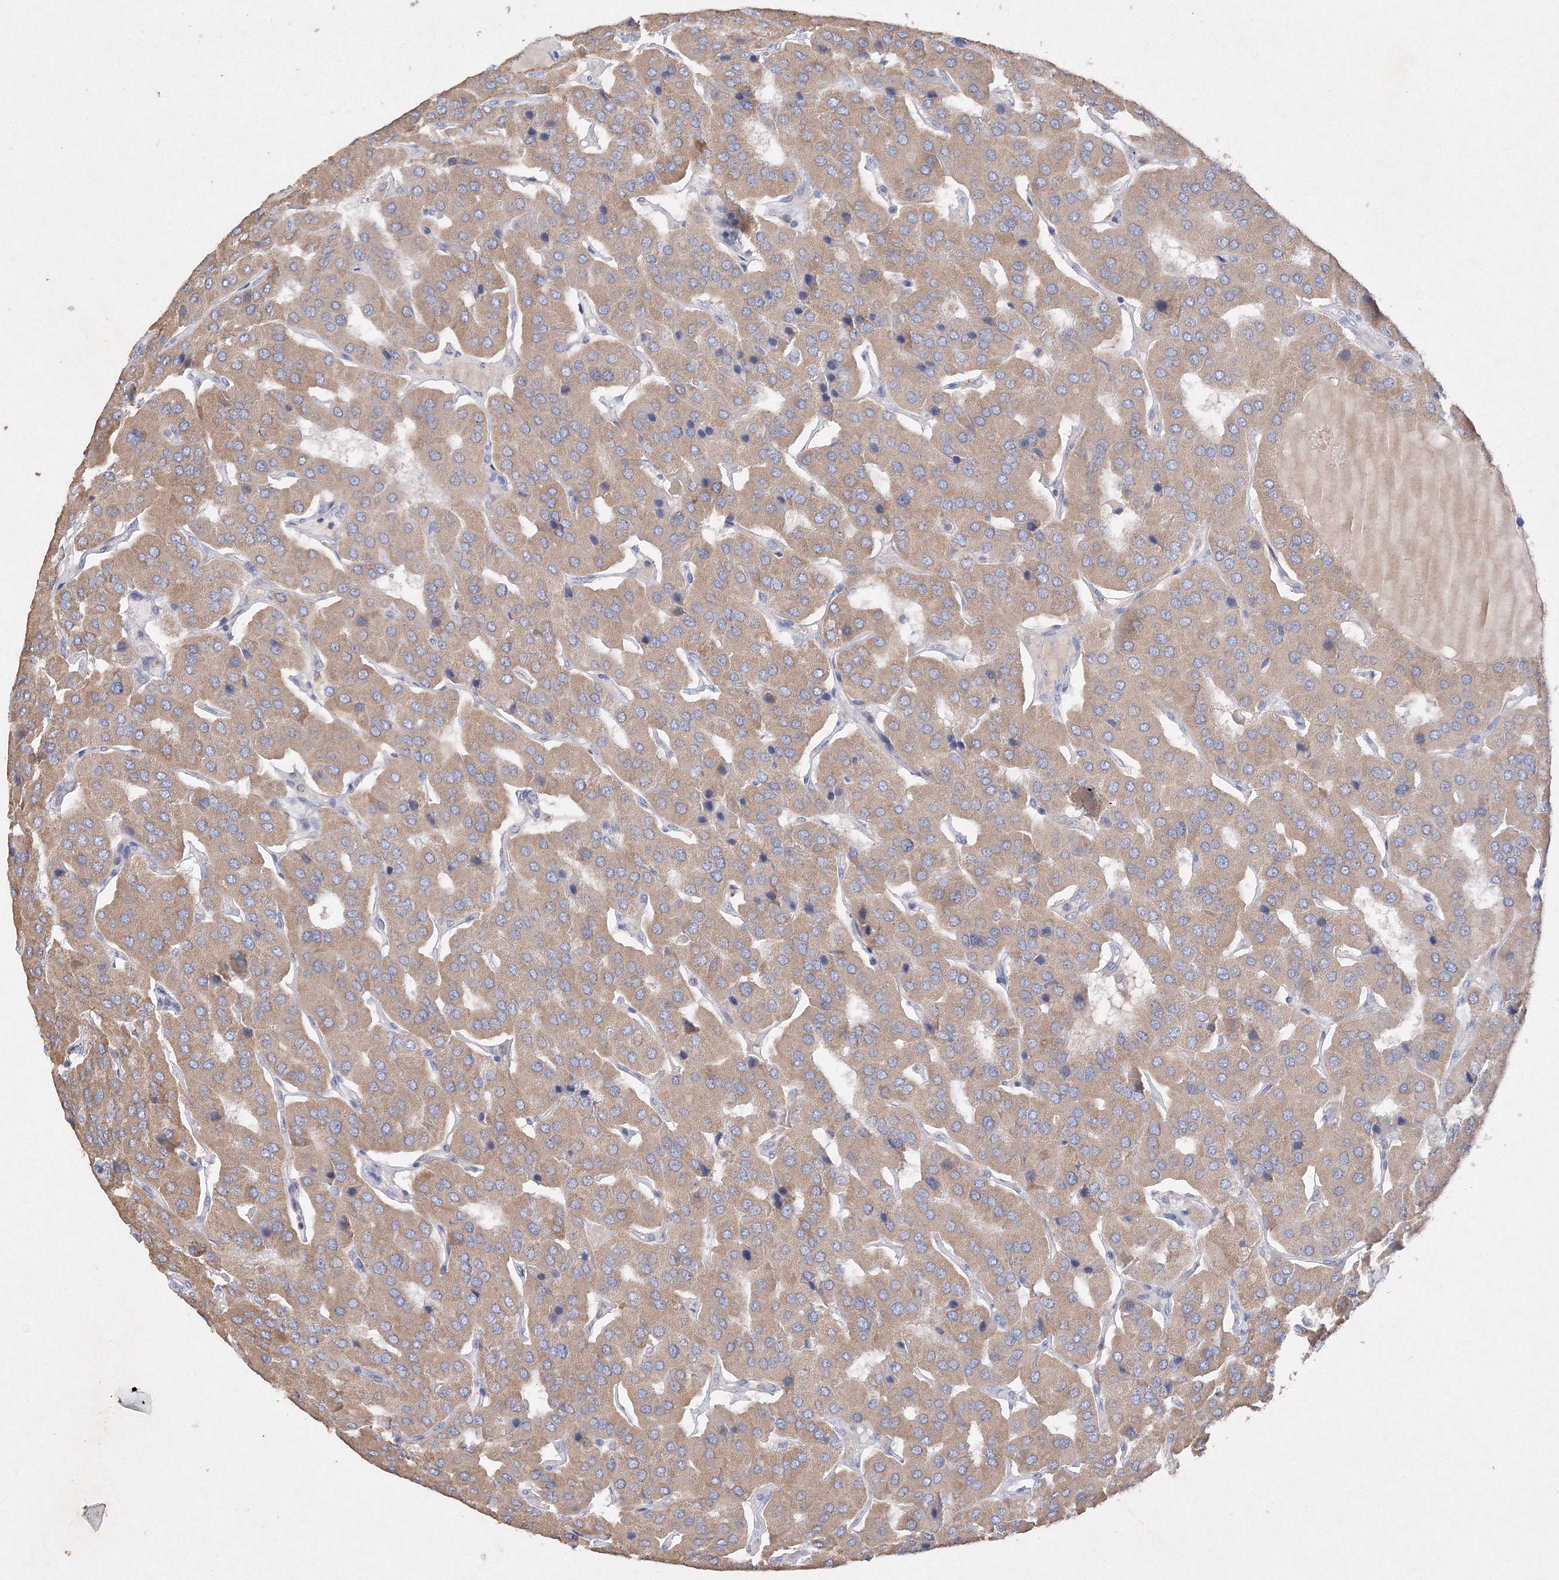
{"staining": {"intensity": "weak", "quantity": ">75%", "location": "cytoplasmic/membranous"}, "tissue": "parathyroid gland", "cell_type": "Glandular cells", "image_type": "normal", "snomed": [{"axis": "morphology", "description": "Normal tissue, NOS"}, {"axis": "morphology", "description": "Adenoma, NOS"}, {"axis": "topography", "description": "Parathyroid gland"}], "caption": "Immunohistochemistry micrograph of normal parathyroid gland stained for a protein (brown), which reveals low levels of weak cytoplasmic/membranous staining in approximately >75% of glandular cells.", "gene": "GLS", "patient": {"sex": "female", "age": 86}}